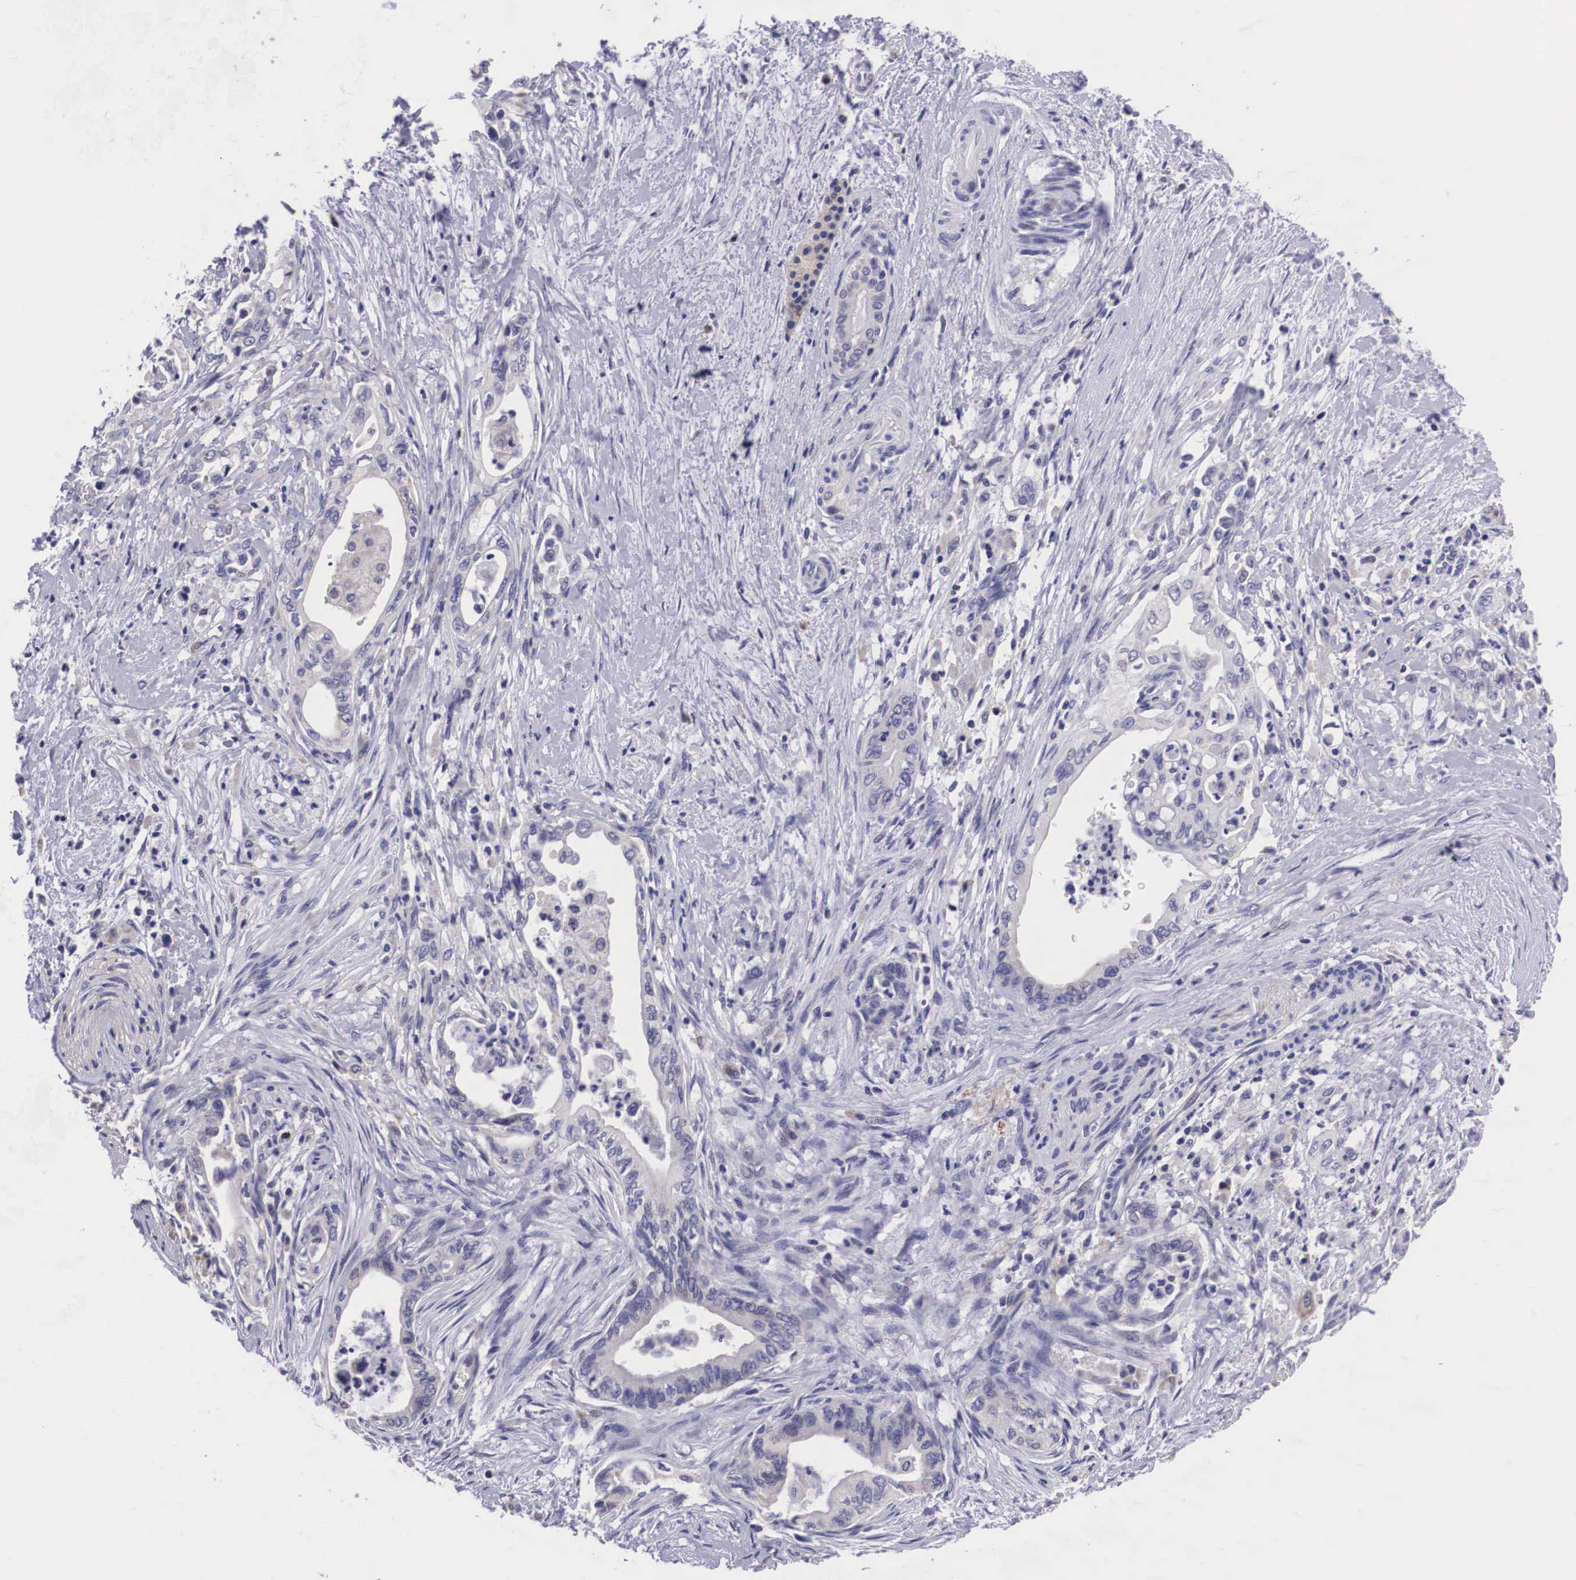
{"staining": {"intensity": "weak", "quantity": "25%-75%", "location": "cytoplasmic/membranous"}, "tissue": "pancreatic cancer", "cell_type": "Tumor cells", "image_type": "cancer", "snomed": [{"axis": "morphology", "description": "Adenocarcinoma, NOS"}, {"axis": "topography", "description": "Pancreas"}], "caption": "Adenocarcinoma (pancreatic) tissue demonstrates weak cytoplasmic/membranous staining in about 25%-75% of tumor cells", "gene": "ARG2", "patient": {"sex": "female", "age": 66}}